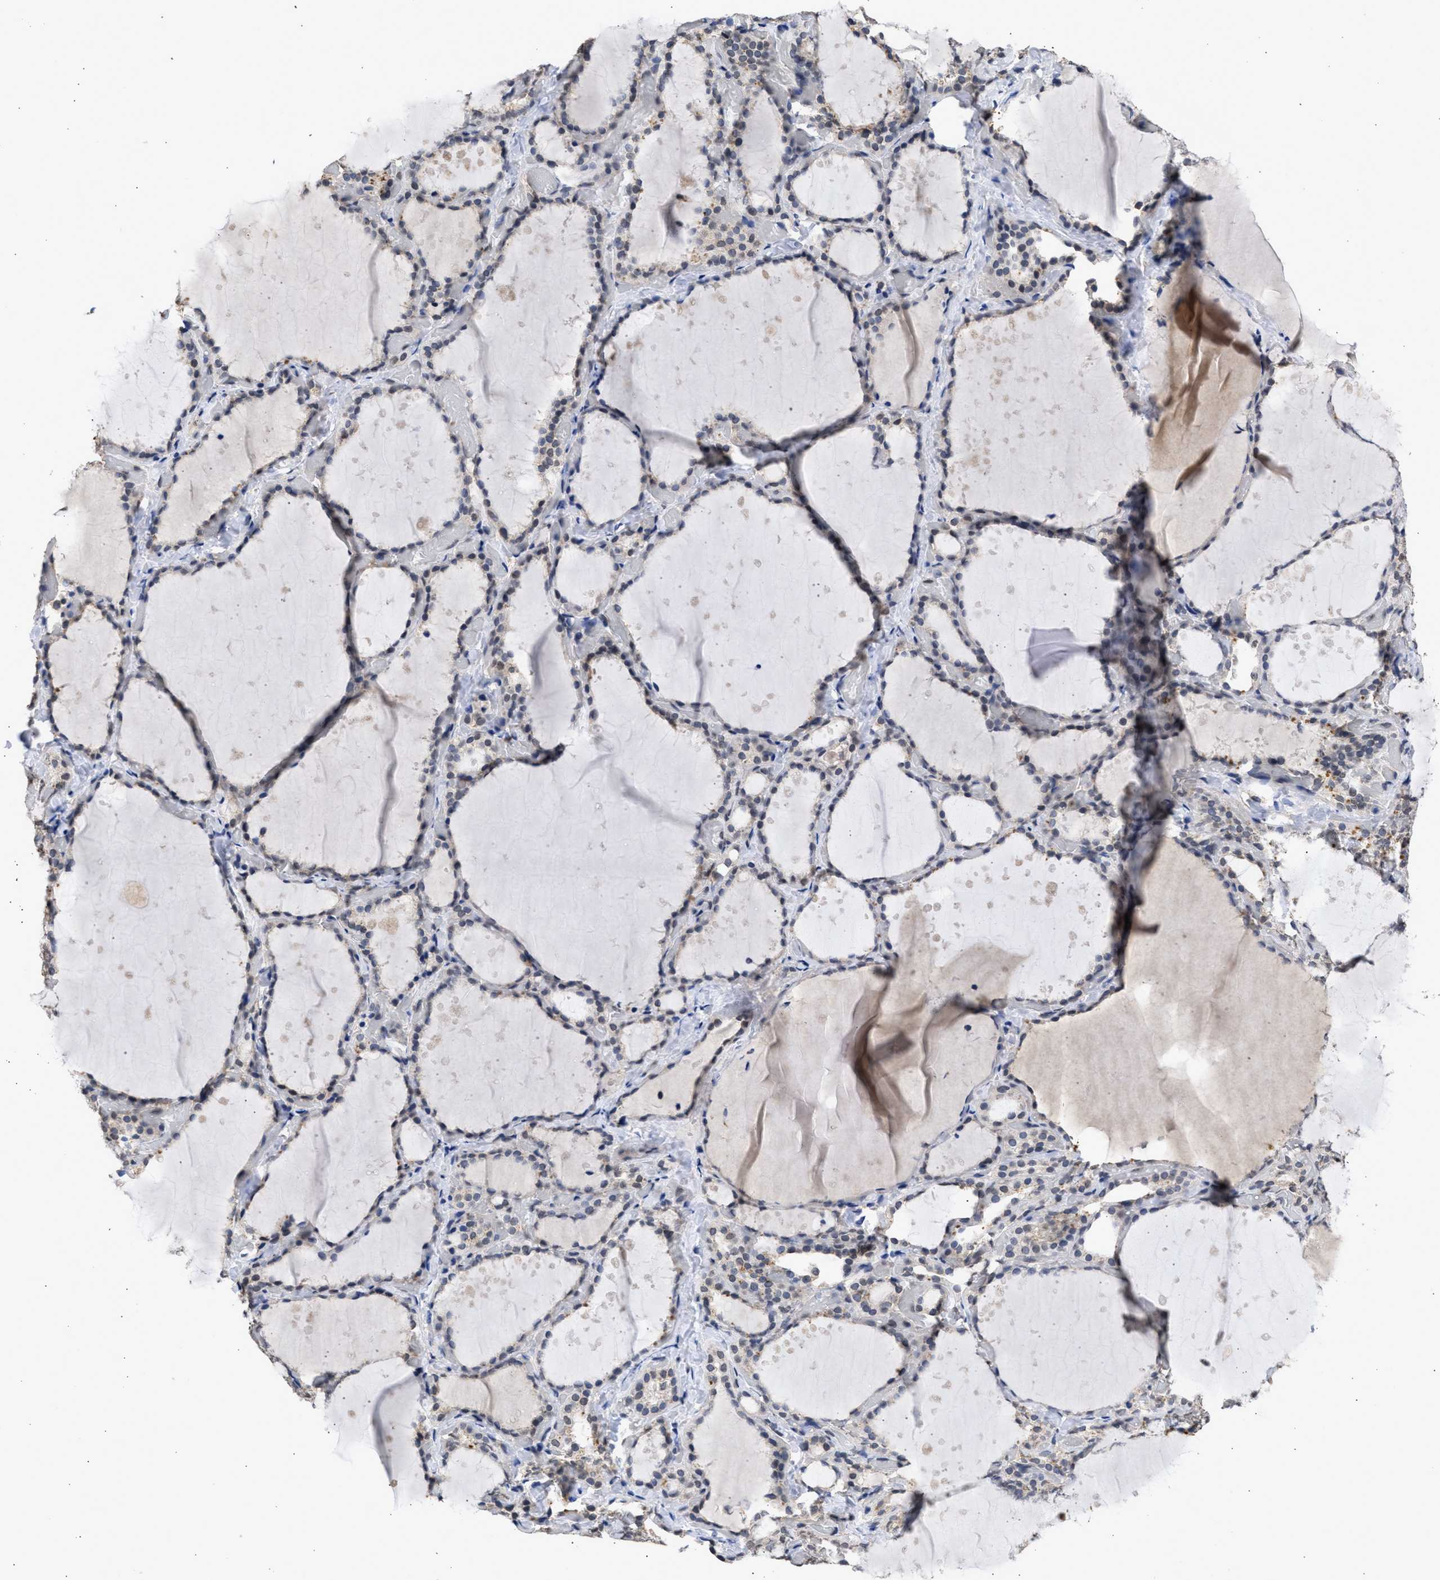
{"staining": {"intensity": "negative", "quantity": "none", "location": "none"}, "tissue": "thyroid gland", "cell_type": "Glandular cells", "image_type": "normal", "snomed": [{"axis": "morphology", "description": "Normal tissue, NOS"}, {"axis": "topography", "description": "Thyroid gland"}], "caption": "Micrograph shows no significant protein staining in glandular cells of benign thyroid gland. (Stains: DAB (3,3'-diaminobenzidine) immunohistochemistry (IHC) with hematoxylin counter stain, Microscopy: brightfield microscopy at high magnification).", "gene": "NUP35", "patient": {"sex": "female", "age": 44}}